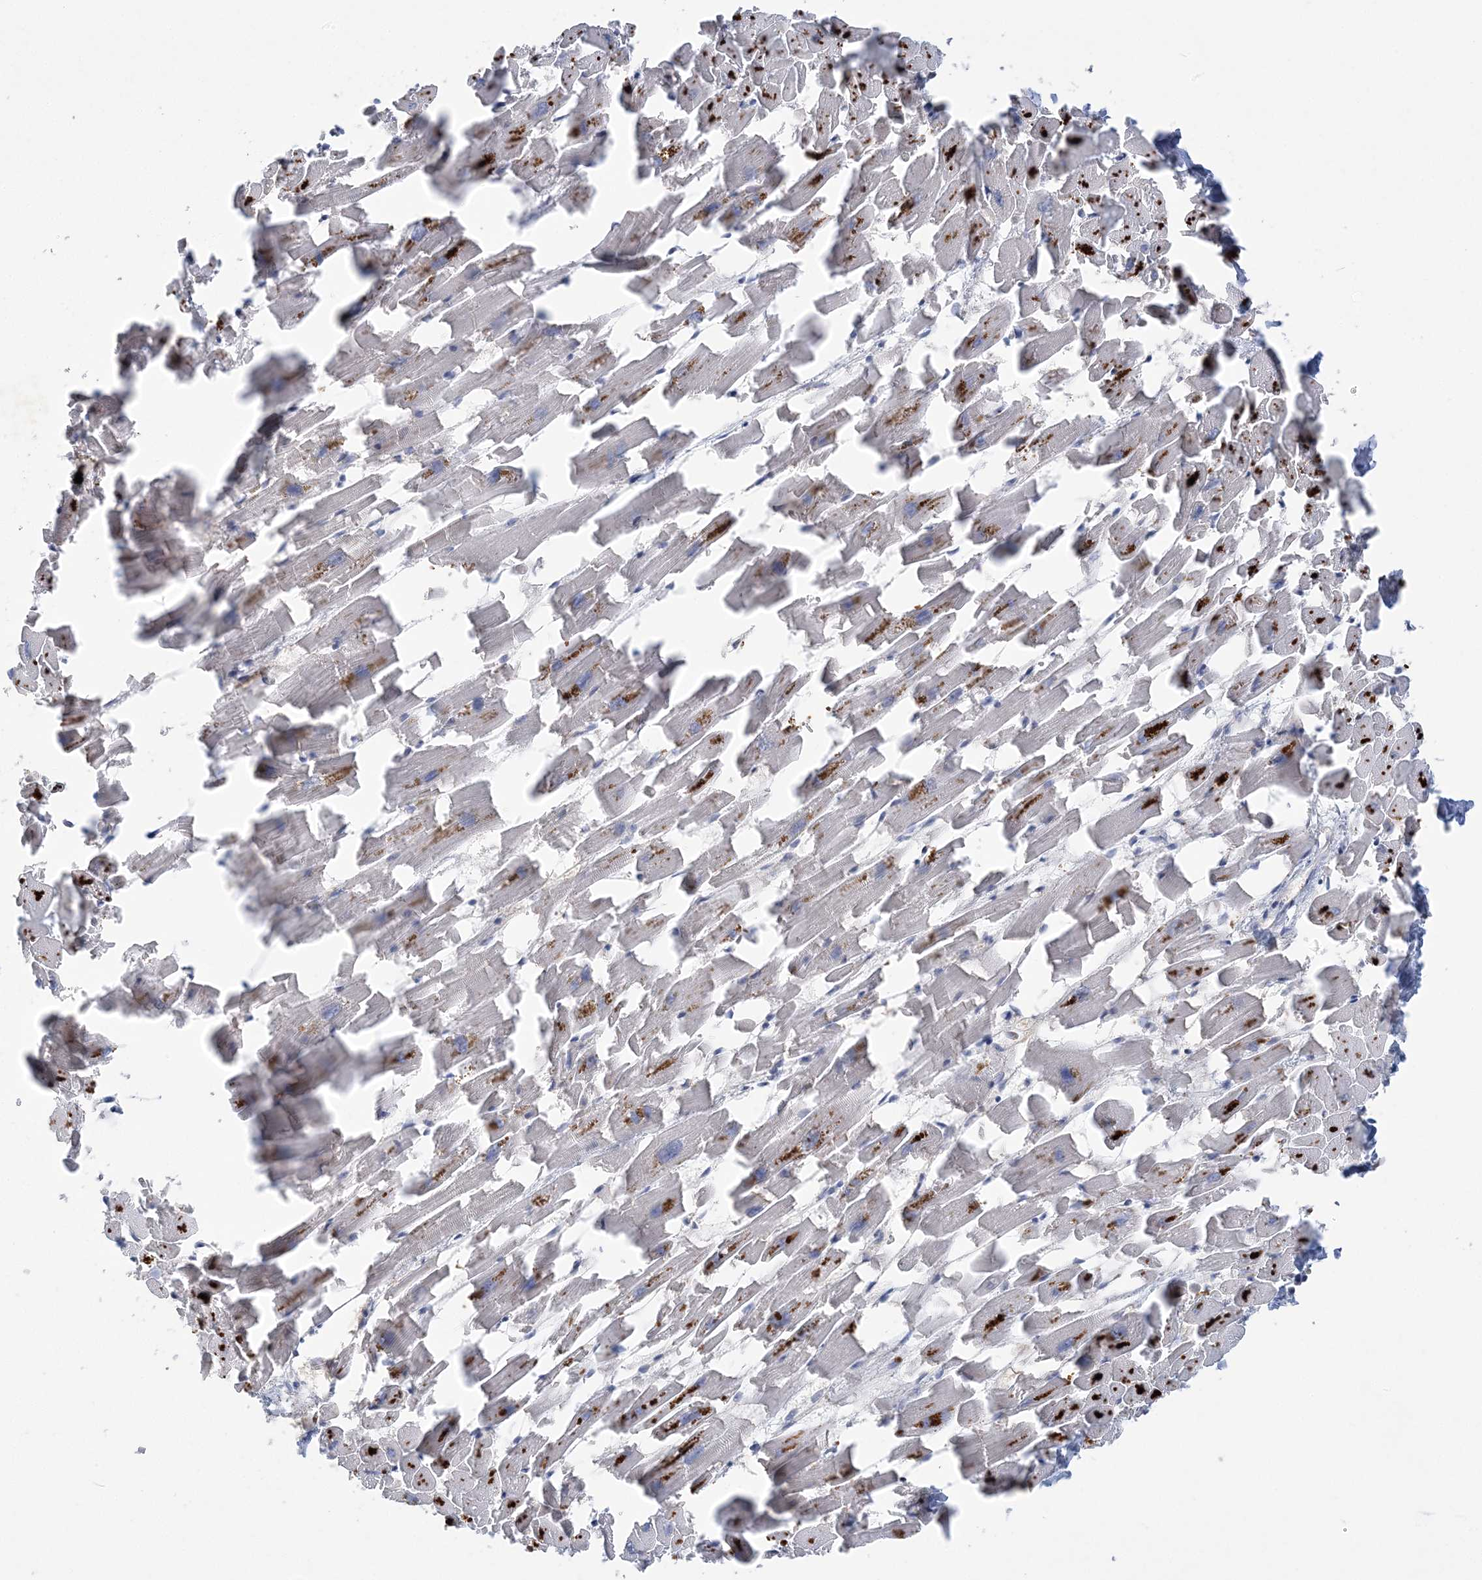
{"staining": {"intensity": "moderate", "quantity": "25%-75%", "location": "cytoplasmic/membranous"}, "tissue": "heart muscle", "cell_type": "Cardiomyocytes", "image_type": "normal", "snomed": [{"axis": "morphology", "description": "Normal tissue, NOS"}, {"axis": "topography", "description": "Heart"}], "caption": "Immunohistochemical staining of benign human heart muscle demonstrates moderate cytoplasmic/membranous protein staining in about 25%-75% of cardiomyocytes.", "gene": "ZBTB7A", "patient": {"sex": "female", "age": 64}}